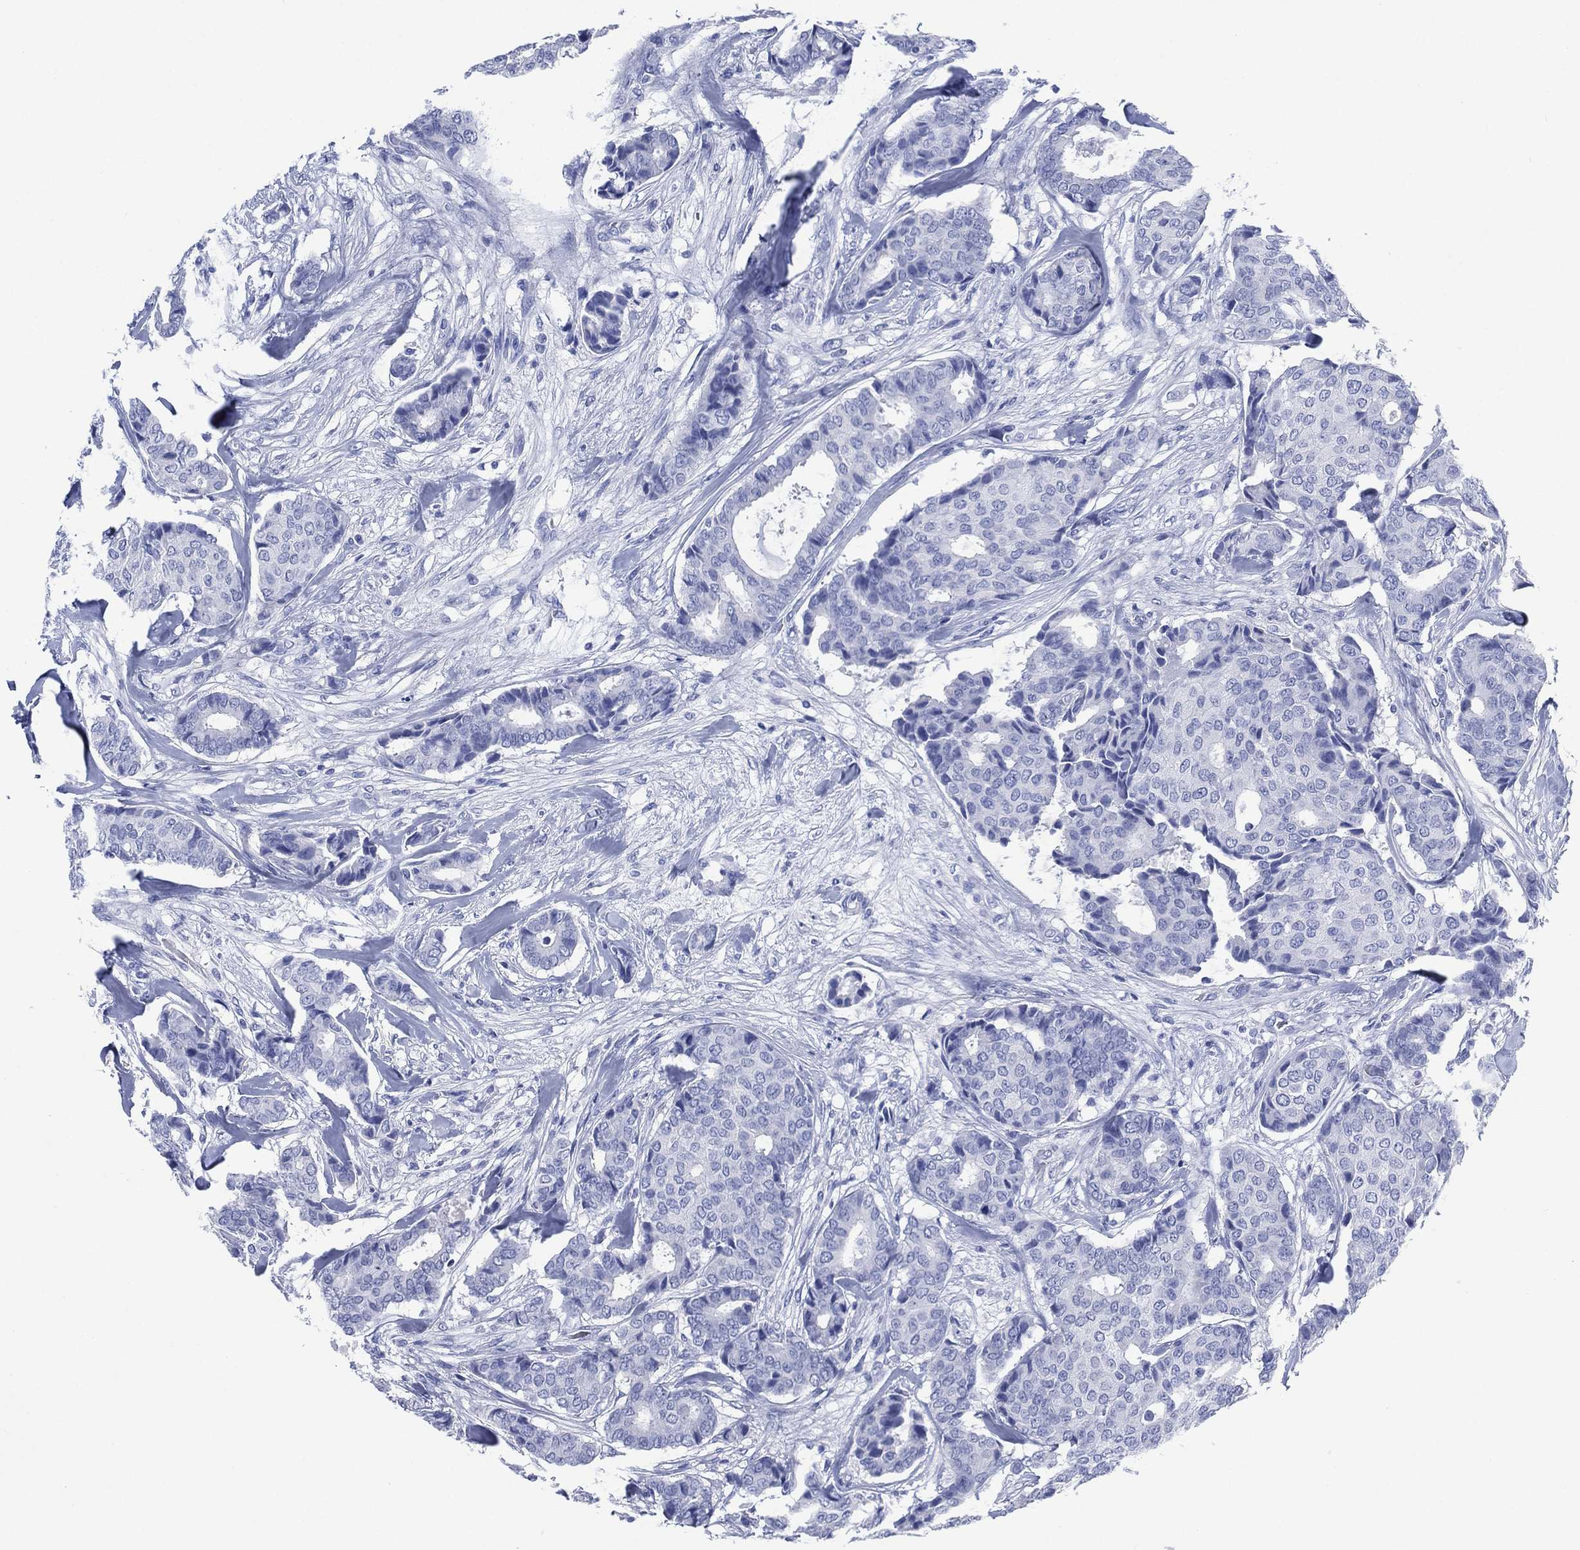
{"staining": {"intensity": "negative", "quantity": "none", "location": "none"}, "tissue": "breast cancer", "cell_type": "Tumor cells", "image_type": "cancer", "snomed": [{"axis": "morphology", "description": "Duct carcinoma"}, {"axis": "topography", "description": "Breast"}], "caption": "The image displays no staining of tumor cells in invasive ductal carcinoma (breast). (IHC, brightfield microscopy, high magnification).", "gene": "SIGLECL1", "patient": {"sex": "female", "age": 75}}